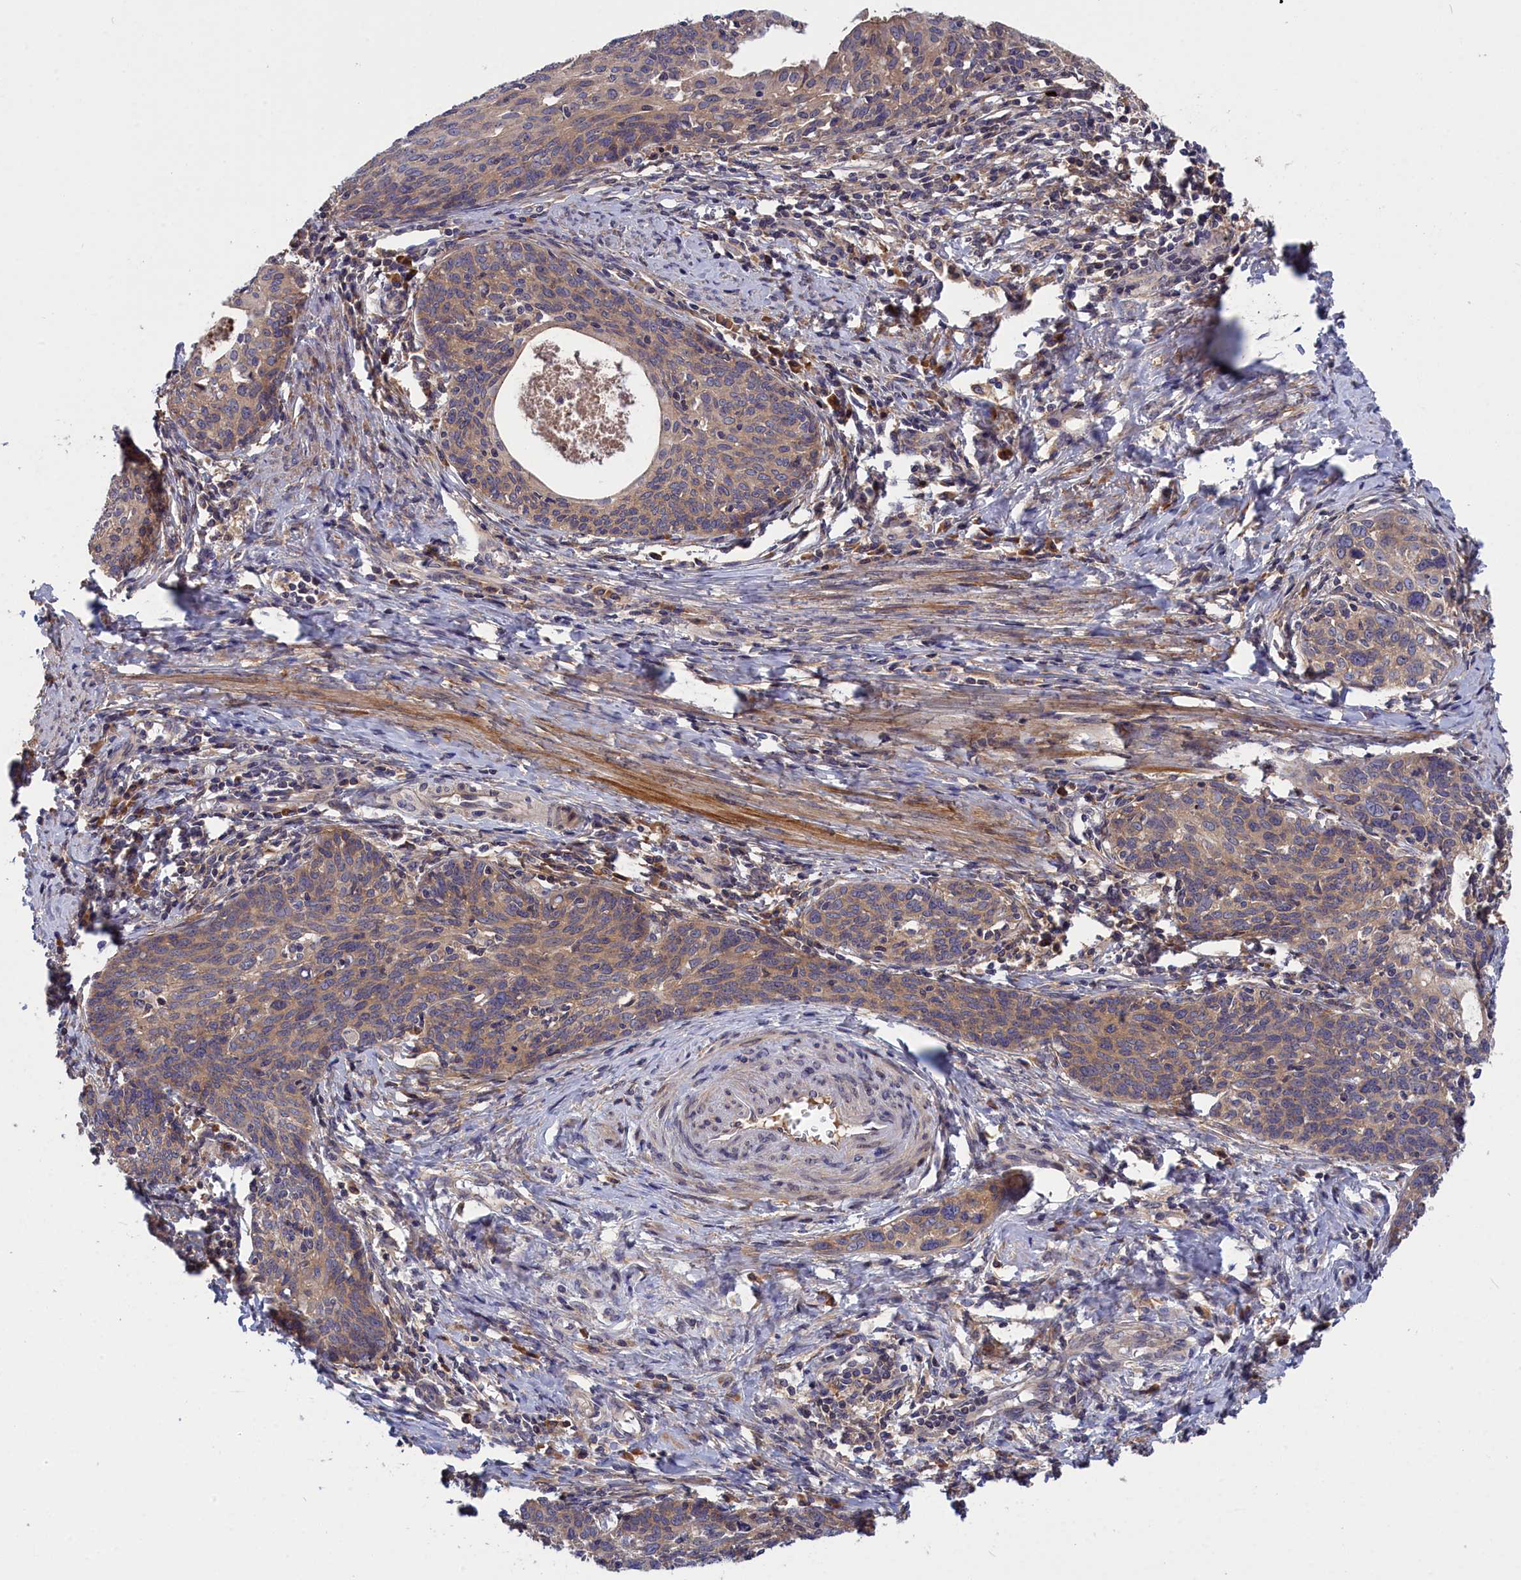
{"staining": {"intensity": "weak", "quantity": "25%-75%", "location": "cytoplasmic/membranous"}, "tissue": "cervical cancer", "cell_type": "Tumor cells", "image_type": "cancer", "snomed": [{"axis": "morphology", "description": "Squamous cell carcinoma, NOS"}, {"axis": "topography", "description": "Cervix"}], "caption": "Squamous cell carcinoma (cervical) stained with a protein marker displays weak staining in tumor cells.", "gene": "CRACD", "patient": {"sex": "female", "age": 52}}